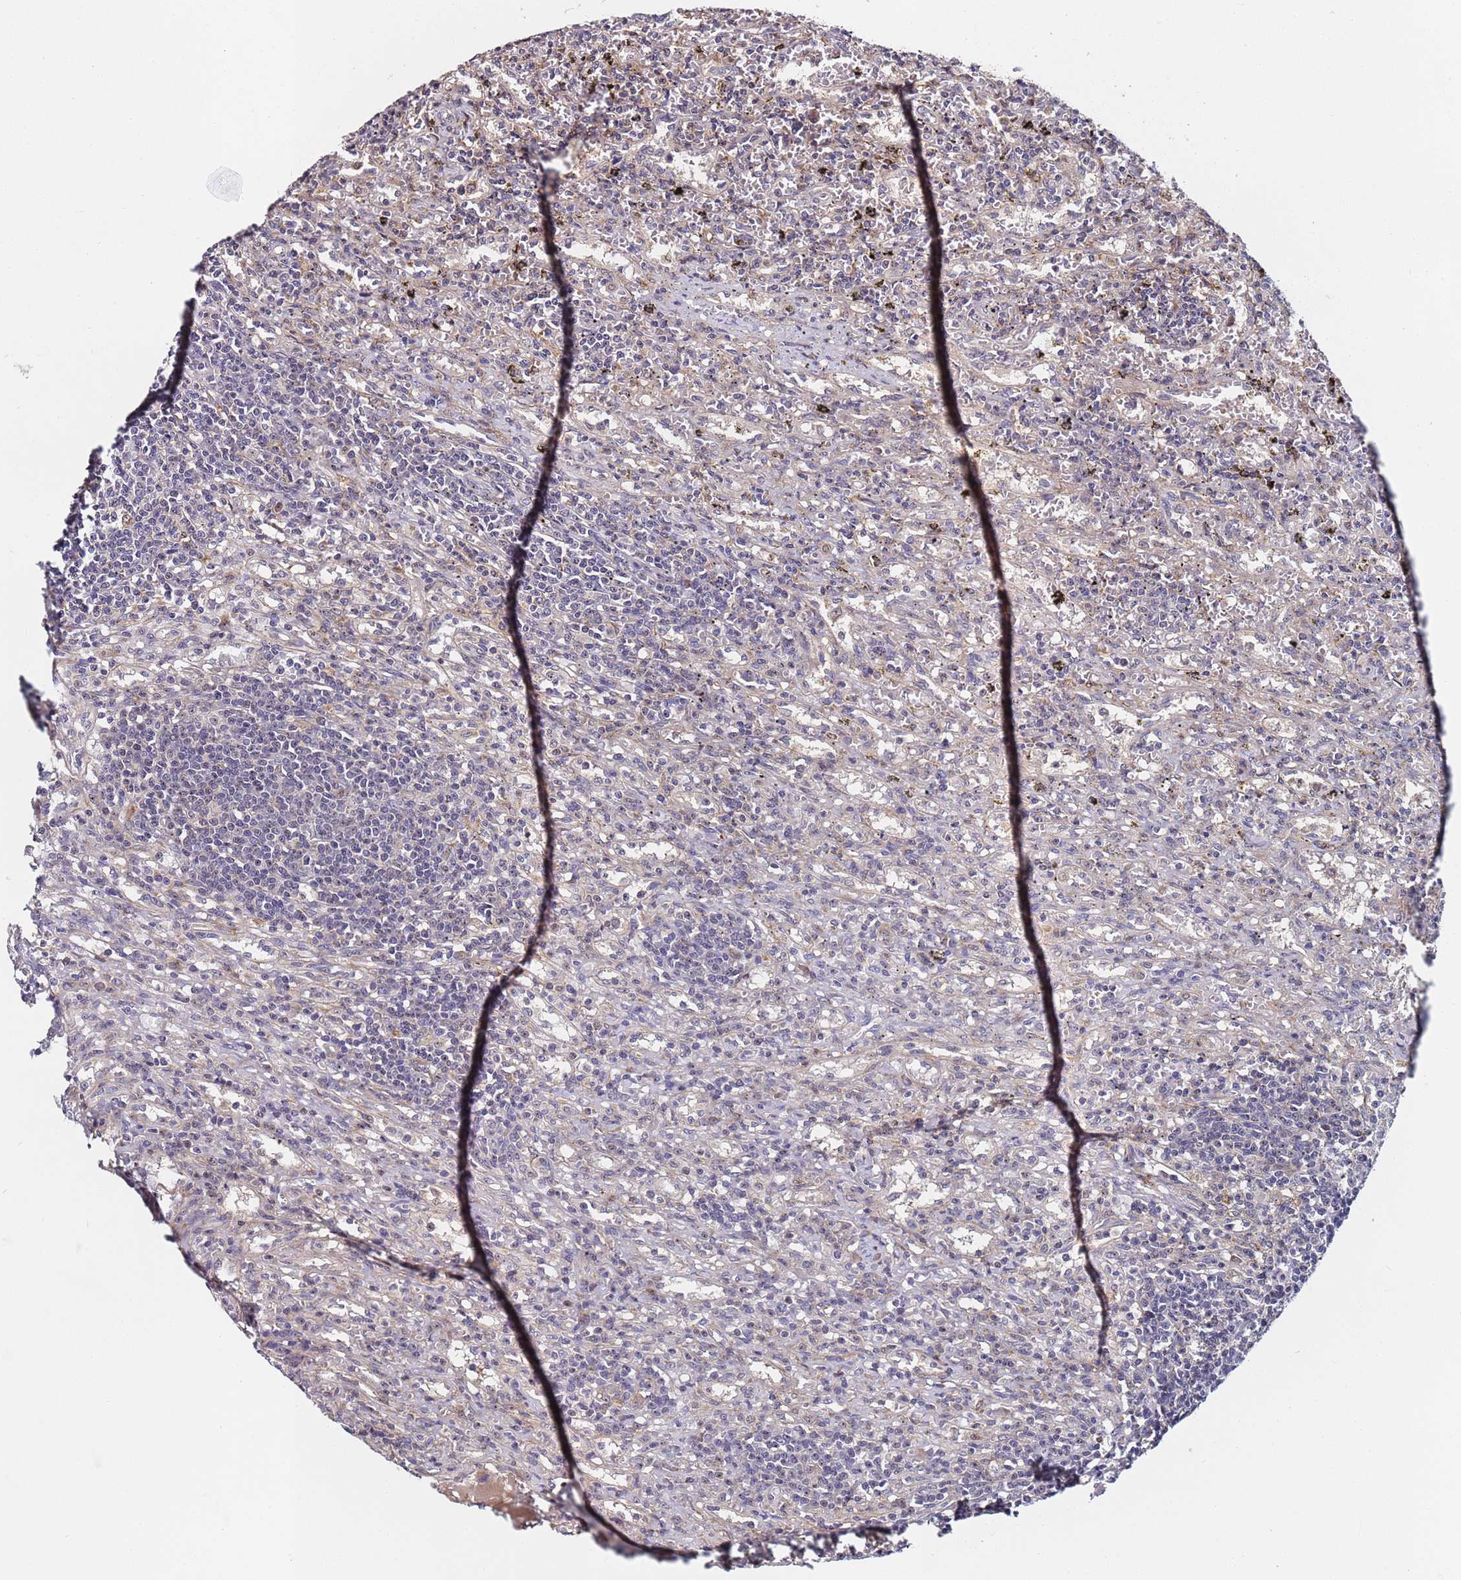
{"staining": {"intensity": "negative", "quantity": "none", "location": "none"}, "tissue": "lymphoma", "cell_type": "Tumor cells", "image_type": "cancer", "snomed": [{"axis": "morphology", "description": "Malignant lymphoma, non-Hodgkin's type, Low grade"}, {"axis": "topography", "description": "Spleen"}], "caption": "Immunohistochemistry (IHC) micrograph of neoplastic tissue: lymphoma stained with DAB demonstrates no significant protein staining in tumor cells. (DAB IHC with hematoxylin counter stain).", "gene": "KRI1", "patient": {"sex": "male", "age": 76}}